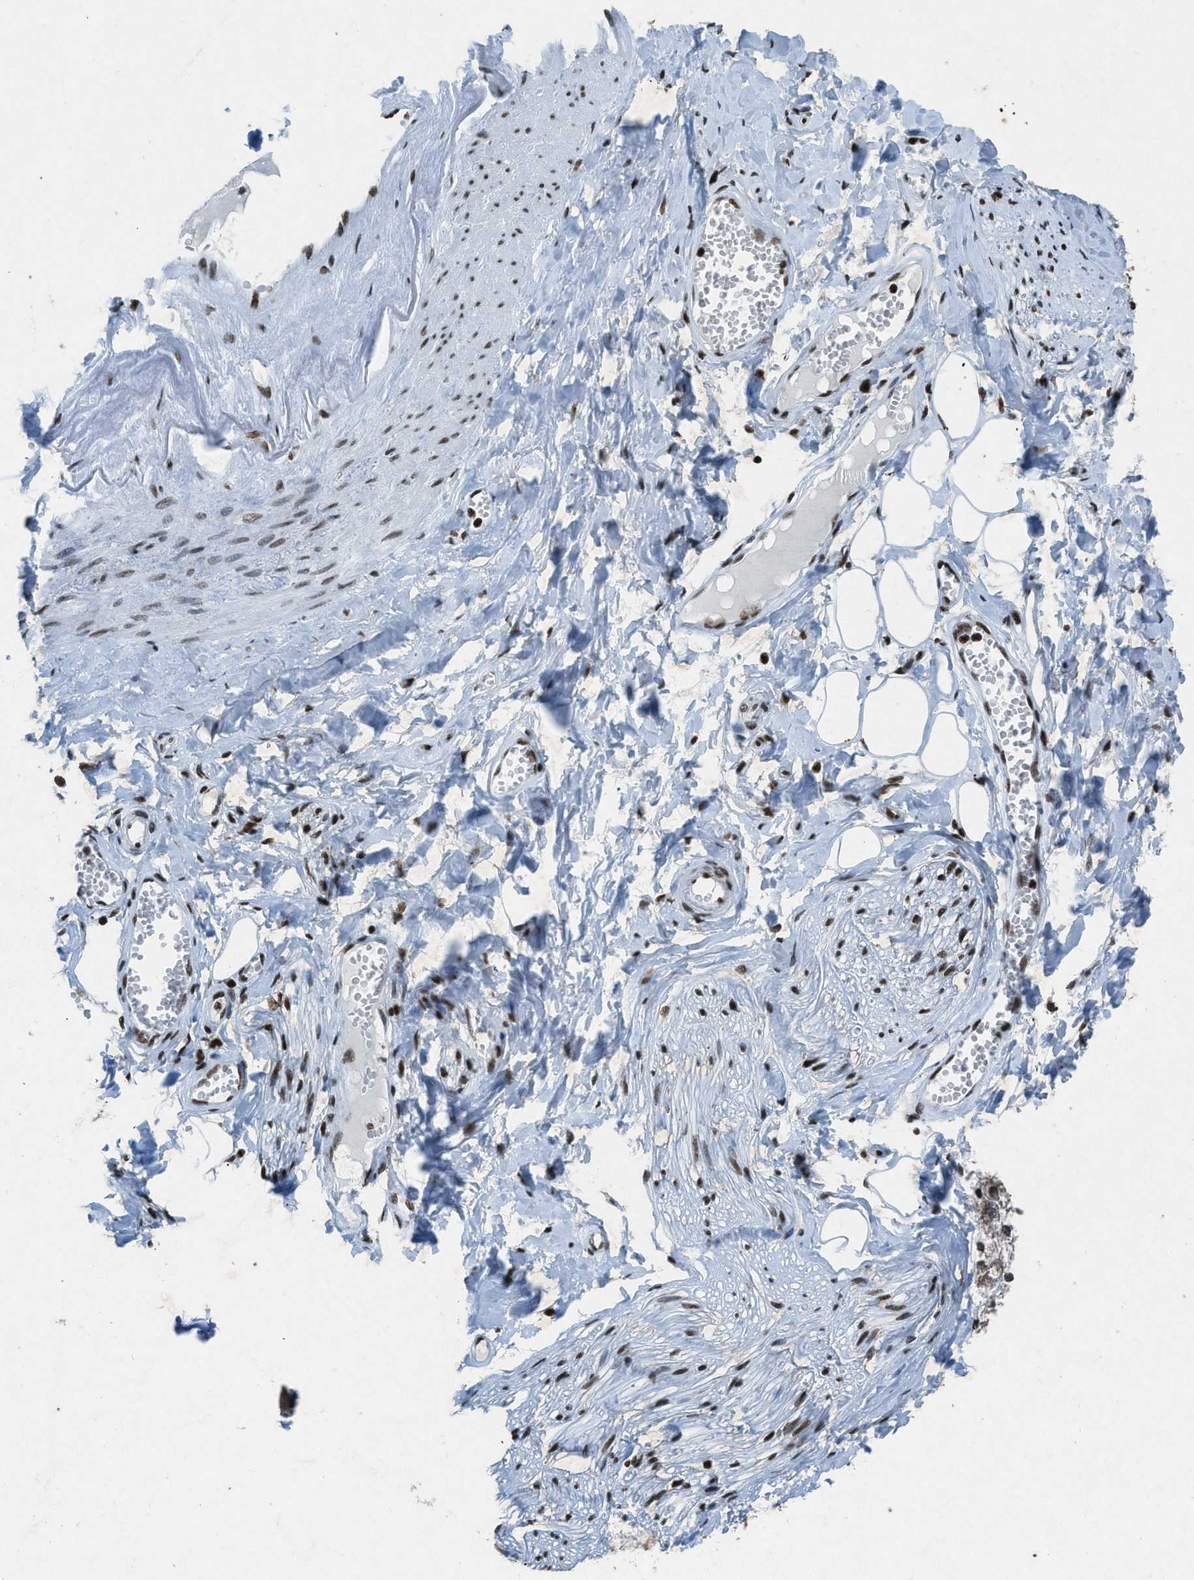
{"staining": {"intensity": "strong", "quantity": ">75%", "location": "nuclear"}, "tissue": "adipose tissue", "cell_type": "Adipocytes", "image_type": "normal", "snomed": [{"axis": "morphology", "description": "Normal tissue, NOS"}, {"axis": "morphology", "description": "Inflammation, NOS"}, {"axis": "topography", "description": "Salivary gland"}, {"axis": "topography", "description": "Peripheral nerve tissue"}], "caption": "IHC histopathology image of normal adipose tissue: human adipose tissue stained using immunohistochemistry (IHC) displays high levels of strong protein expression localized specifically in the nuclear of adipocytes, appearing as a nuclear brown color.", "gene": "NXF1", "patient": {"sex": "female", "age": 75}}